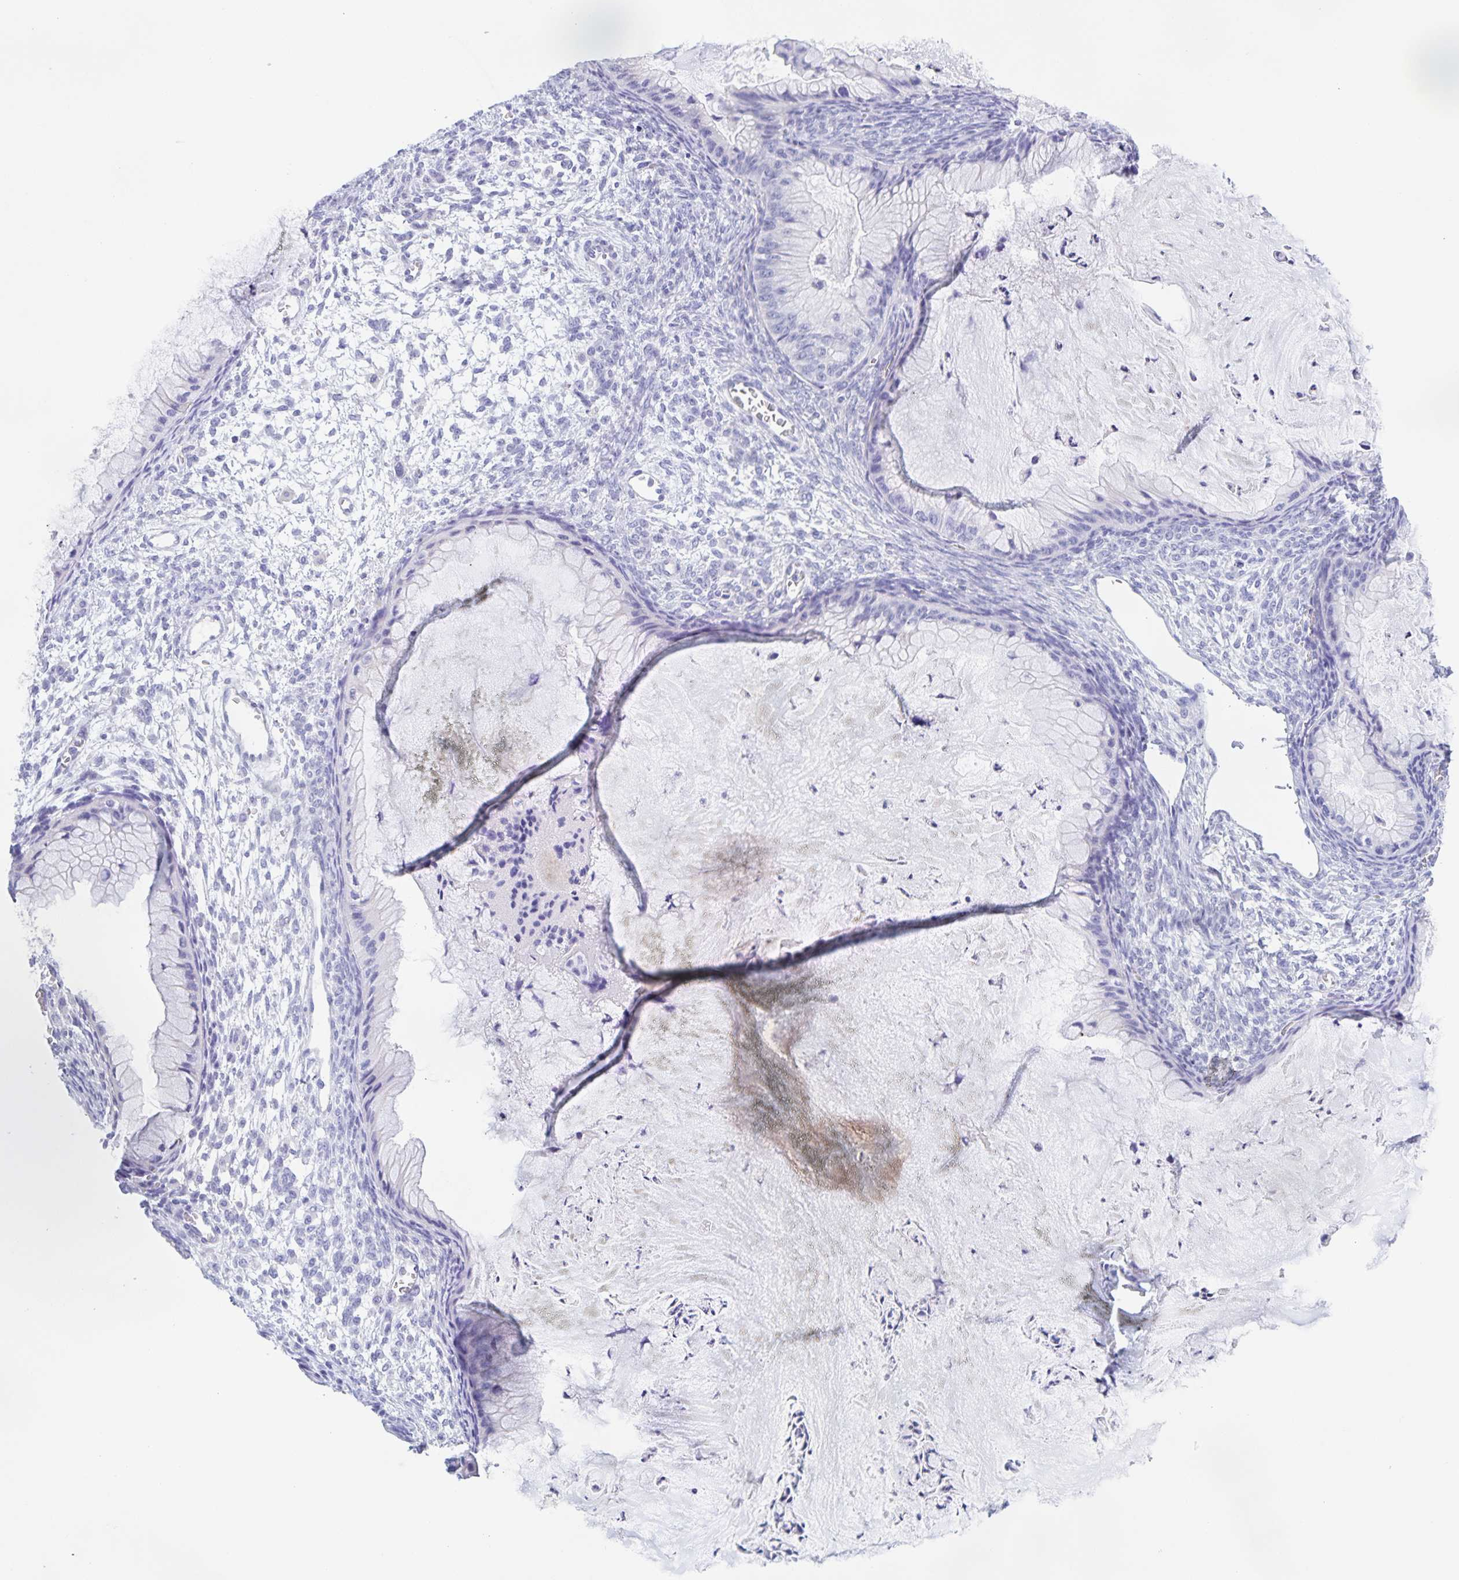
{"staining": {"intensity": "negative", "quantity": "none", "location": "none"}, "tissue": "ovarian cancer", "cell_type": "Tumor cells", "image_type": "cancer", "snomed": [{"axis": "morphology", "description": "Cystadenocarcinoma, mucinous, NOS"}, {"axis": "topography", "description": "Ovary"}], "caption": "Immunohistochemistry of ovarian cancer reveals no positivity in tumor cells.", "gene": "CATSPER4", "patient": {"sex": "female", "age": 72}}